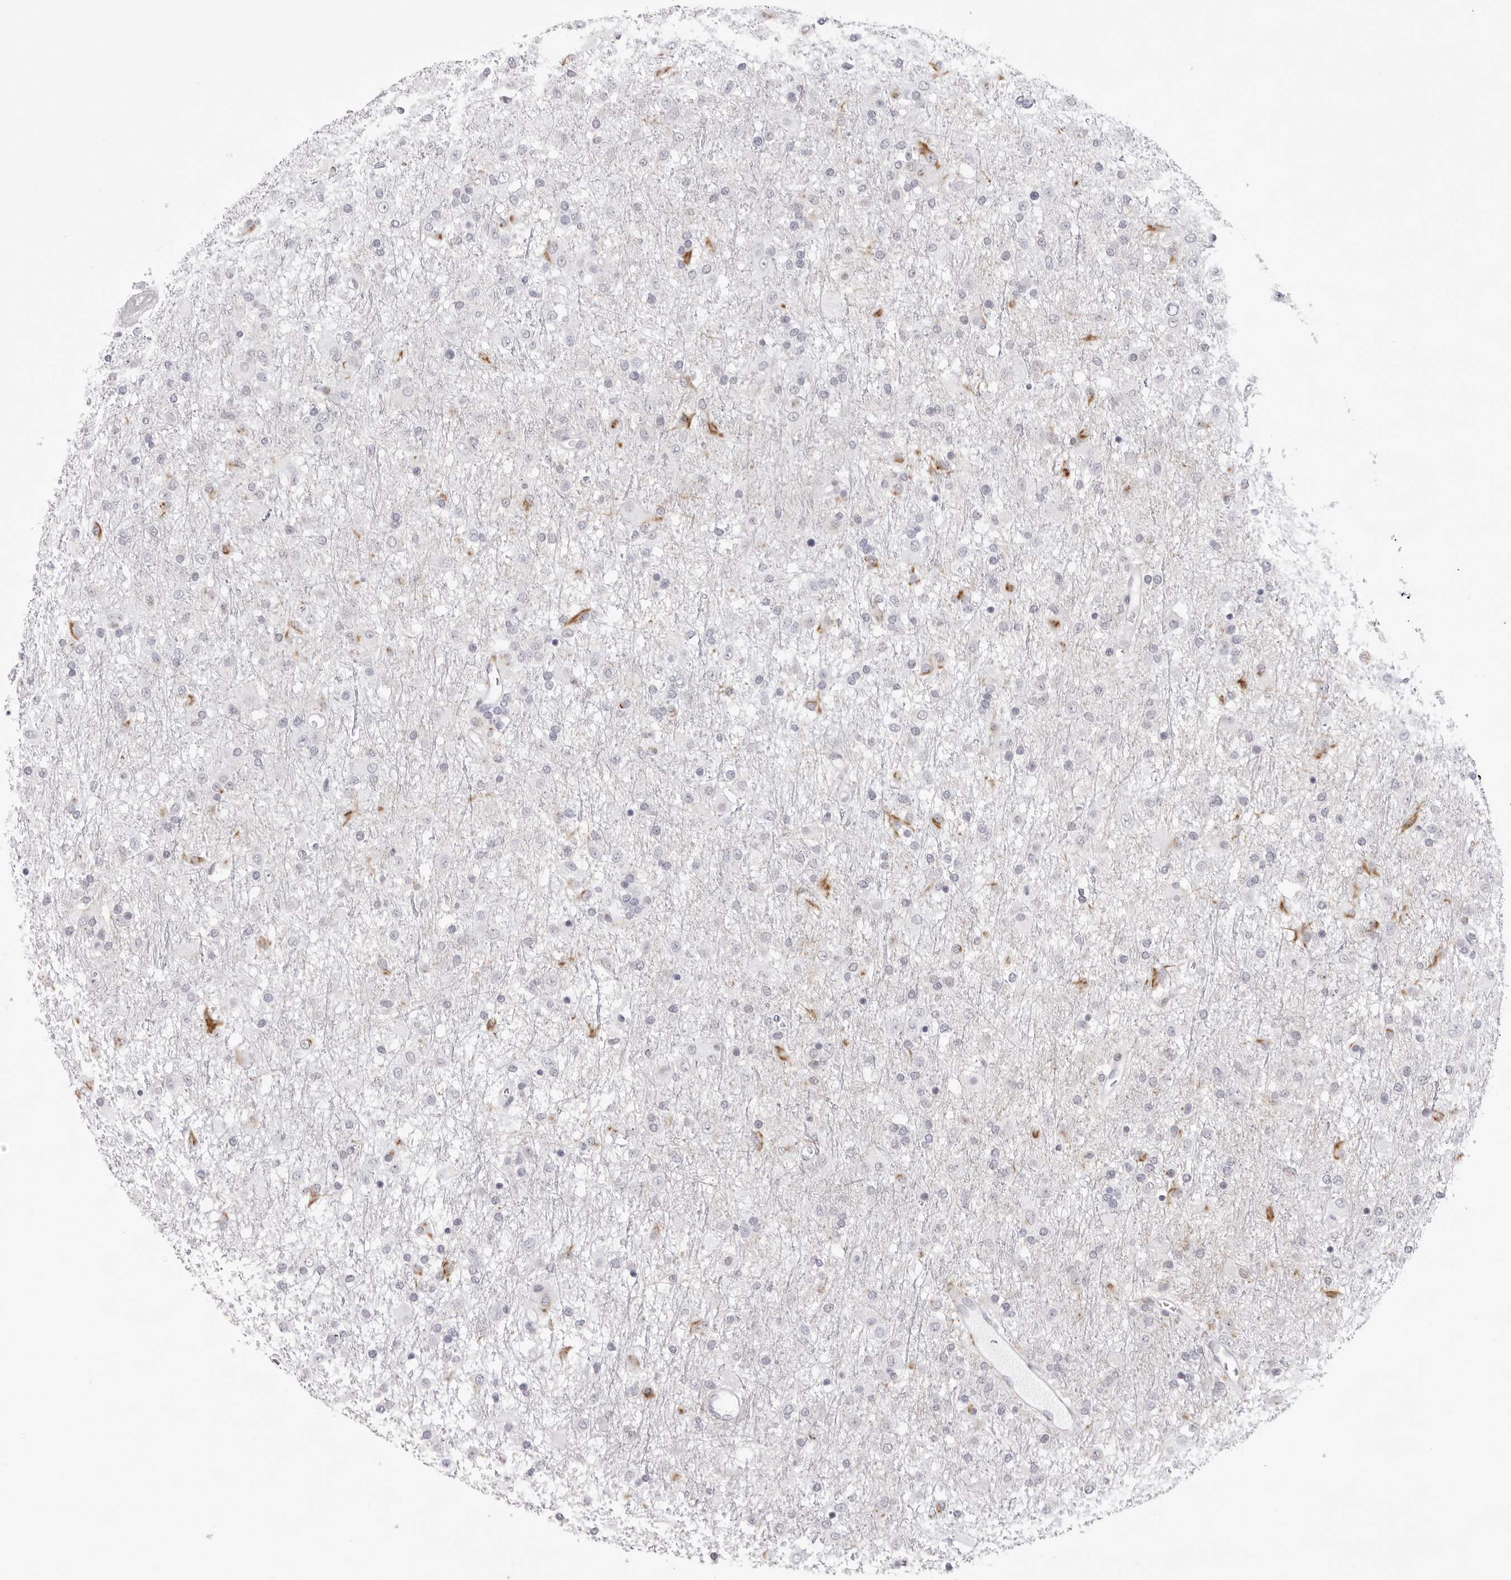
{"staining": {"intensity": "negative", "quantity": "none", "location": "none"}, "tissue": "glioma", "cell_type": "Tumor cells", "image_type": "cancer", "snomed": [{"axis": "morphology", "description": "Glioma, malignant, Low grade"}, {"axis": "topography", "description": "Brain"}], "caption": "This is a image of IHC staining of malignant low-grade glioma, which shows no staining in tumor cells. Nuclei are stained in blue.", "gene": "SPTA1", "patient": {"sex": "male", "age": 65}}